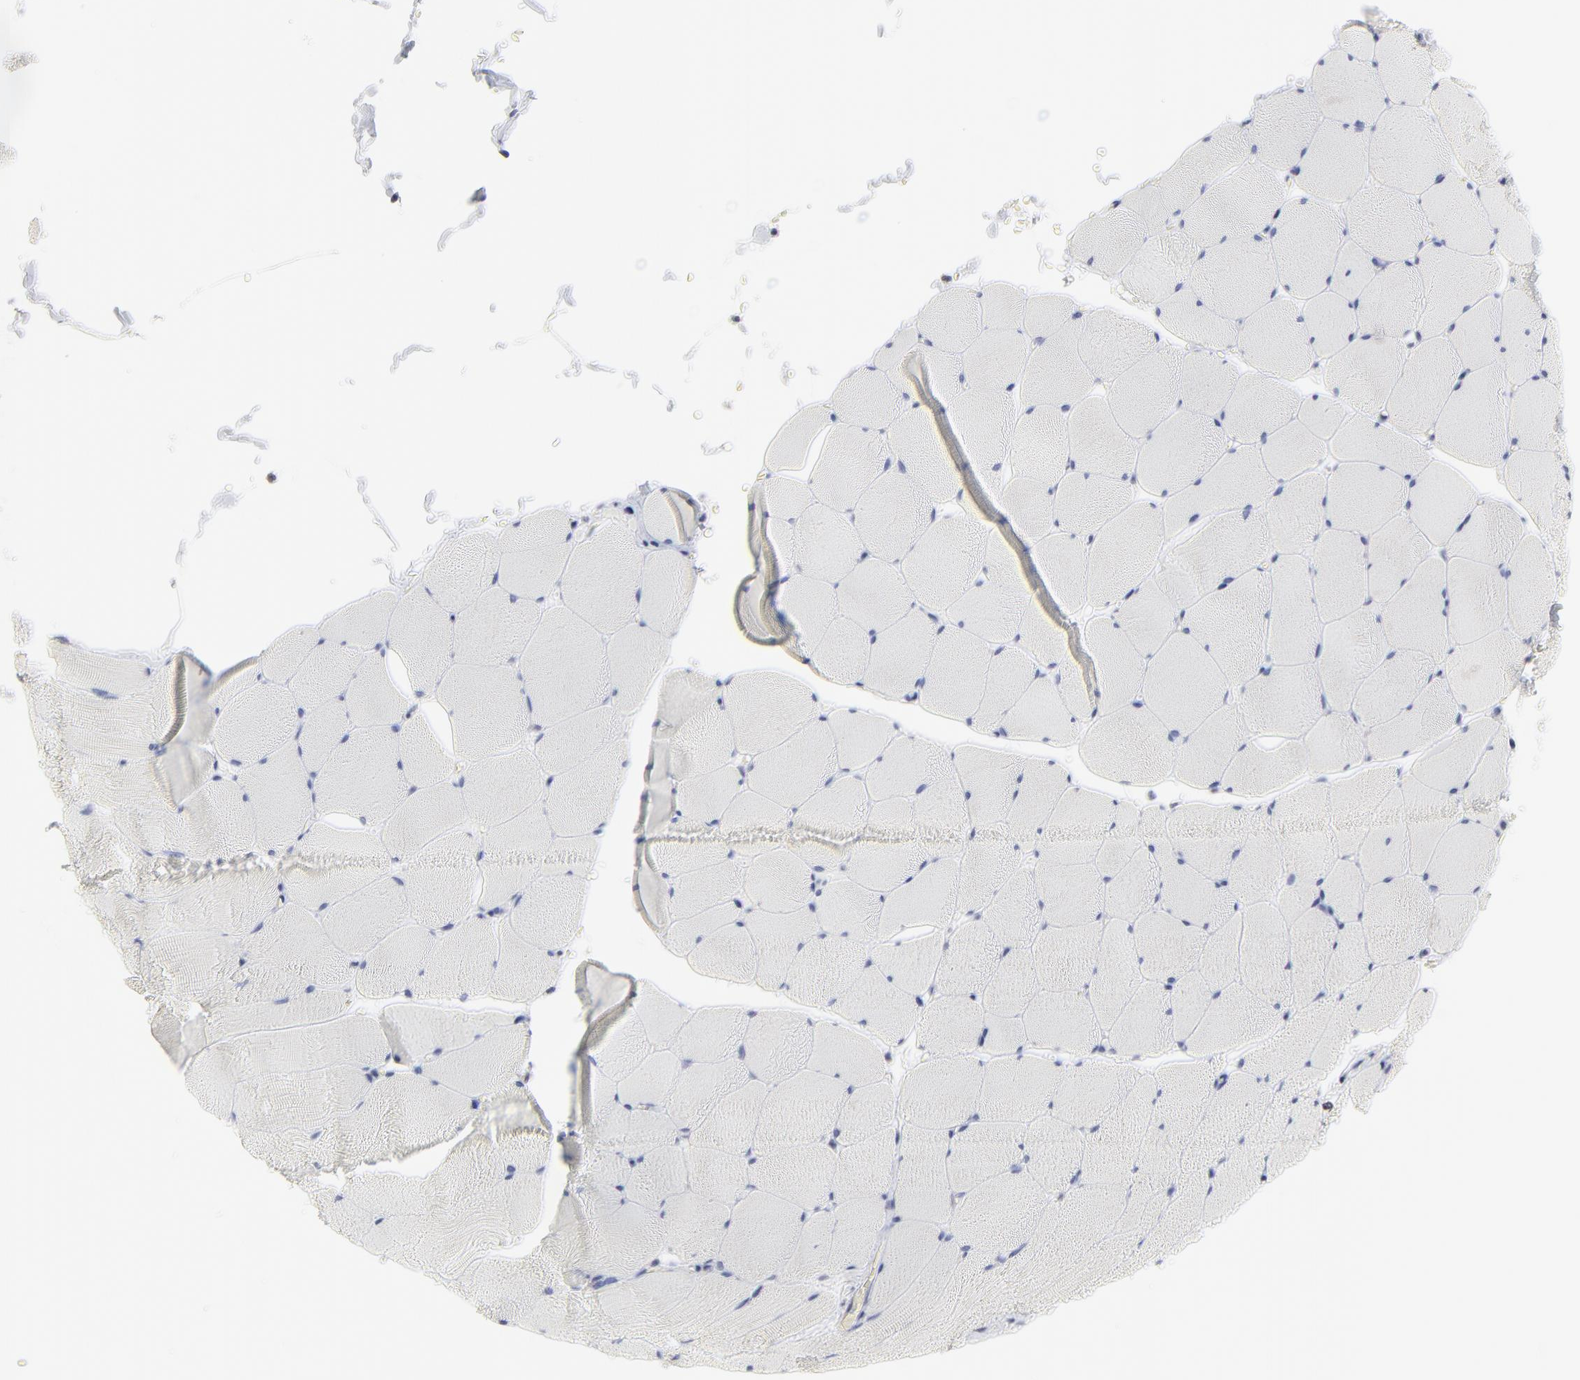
{"staining": {"intensity": "negative", "quantity": "none", "location": "none"}, "tissue": "skeletal muscle", "cell_type": "Myocytes", "image_type": "normal", "snomed": [{"axis": "morphology", "description": "Normal tissue, NOS"}, {"axis": "topography", "description": "Skeletal muscle"}], "caption": "Immunohistochemical staining of unremarkable human skeletal muscle reveals no significant positivity in myocytes. (Stains: DAB immunohistochemistry with hematoxylin counter stain, Microscopy: brightfield microscopy at high magnification).", "gene": "TRIM22", "patient": {"sex": "male", "age": 62}}